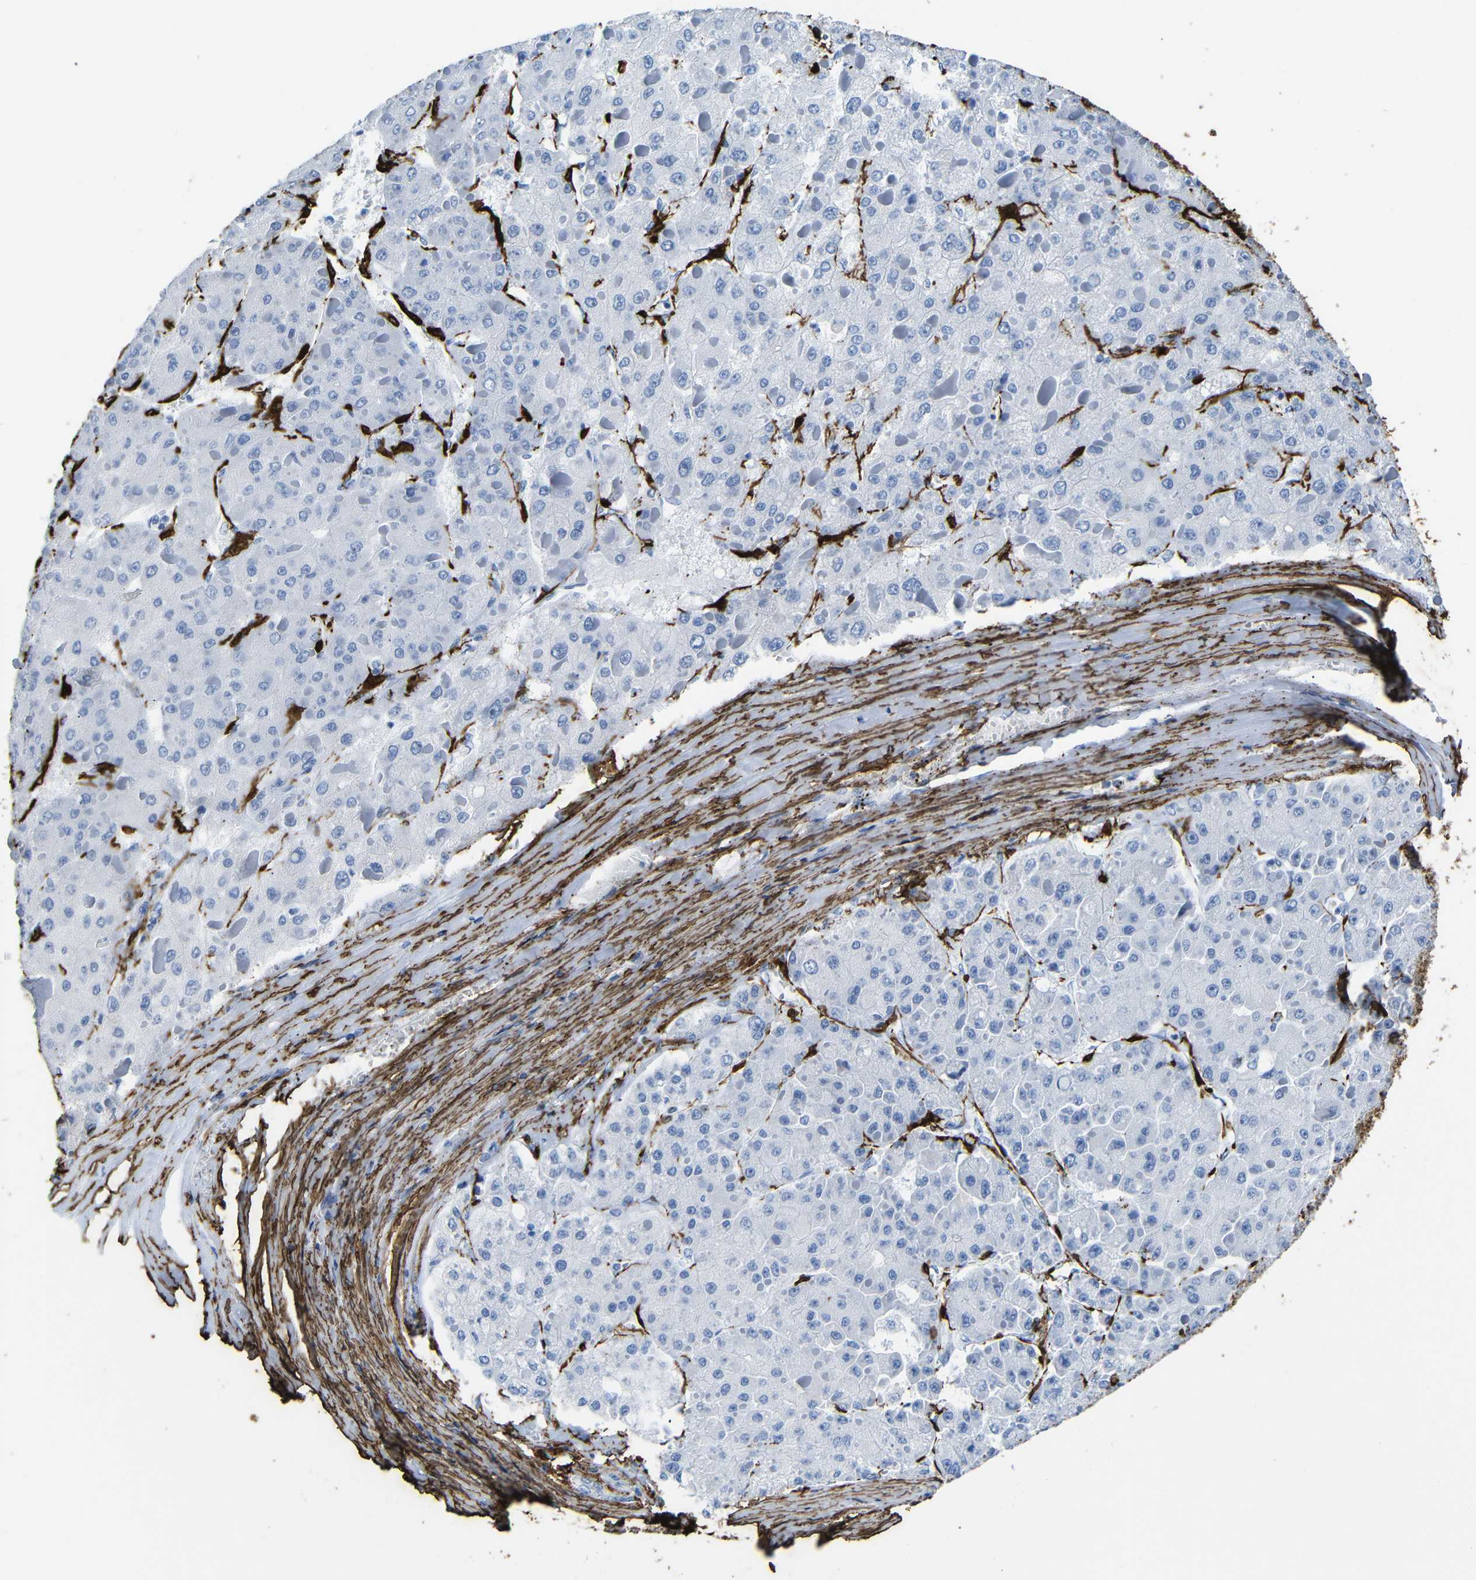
{"staining": {"intensity": "negative", "quantity": "none", "location": "none"}, "tissue": "liver cancer", "cell_type": "Tumor cells", "image_type": "cancer", "snomed": [{"axis": "morphology", "description": "Carcinoma, Hepatocellular, NOS"}, {"axis": "topography", "description": "Liver"}], "caption": "This is an IHC micrograph of human liver cancer (hepatocellular carcinoma). There is no staining in tumor cells.", "gene": "ACTA2", "patient": {"sex": "female", "age": 73}}